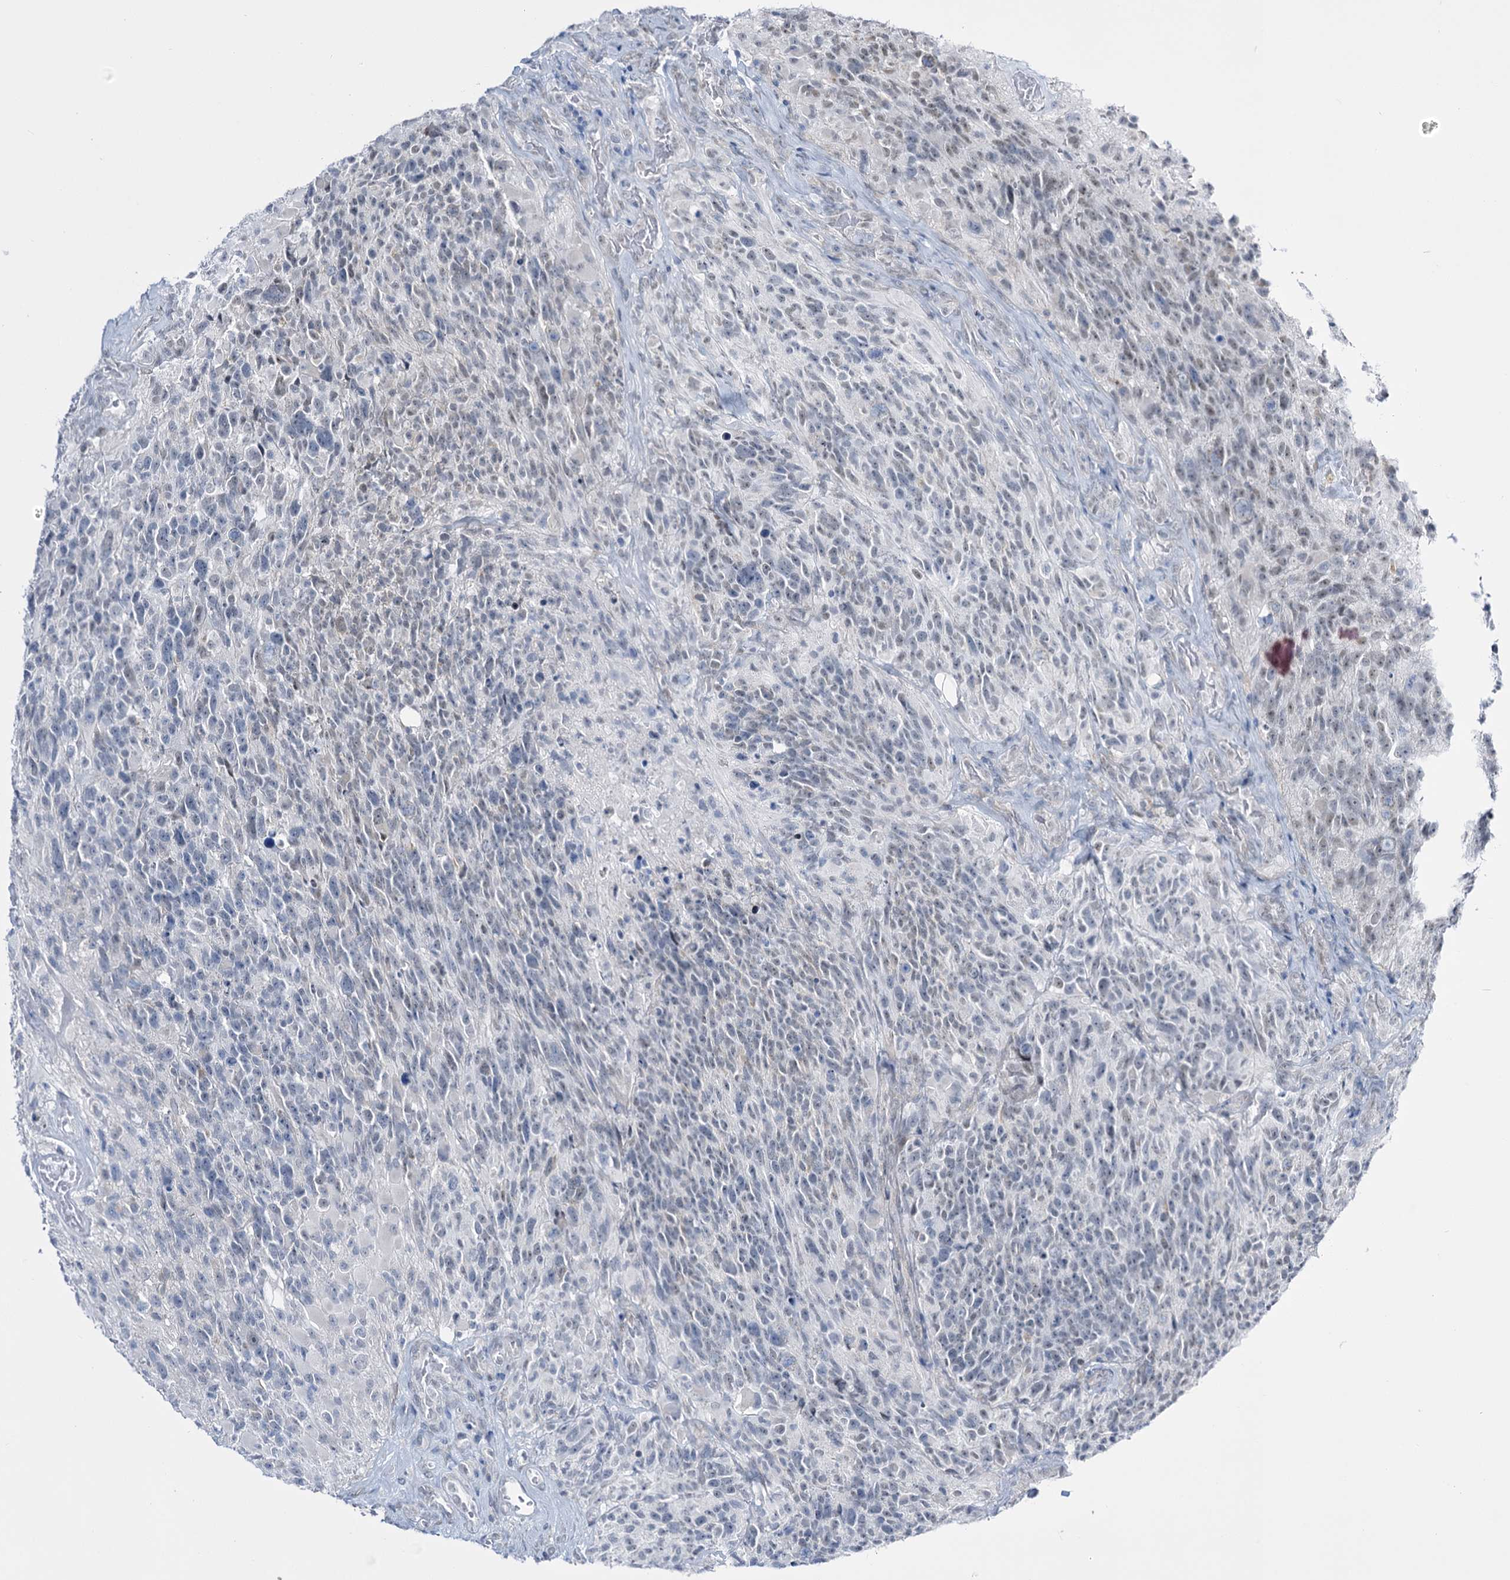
{"staining": {"intensity": "negative", "quantity": "none", "location": "none"}, "tissue": "glioma", "cell_type": "Tumor cells", "image_type": "cancer", "snomed": [{"axis": "morphology", "description": "Glioma, malignant, High grade"}, {"axis": "topography", "description": "Brain"}], "caption": "Glioma was stained to show a protein in brown. There is no significant staining in tumor cells. The staining was performed using DAB to visualize the protein expression in brown, while the nuclei were stained in blue with hematoxylin (Magnification: 20x).", "gene": "RBM15B", "patient": {"sex": "male", "age": 76}}